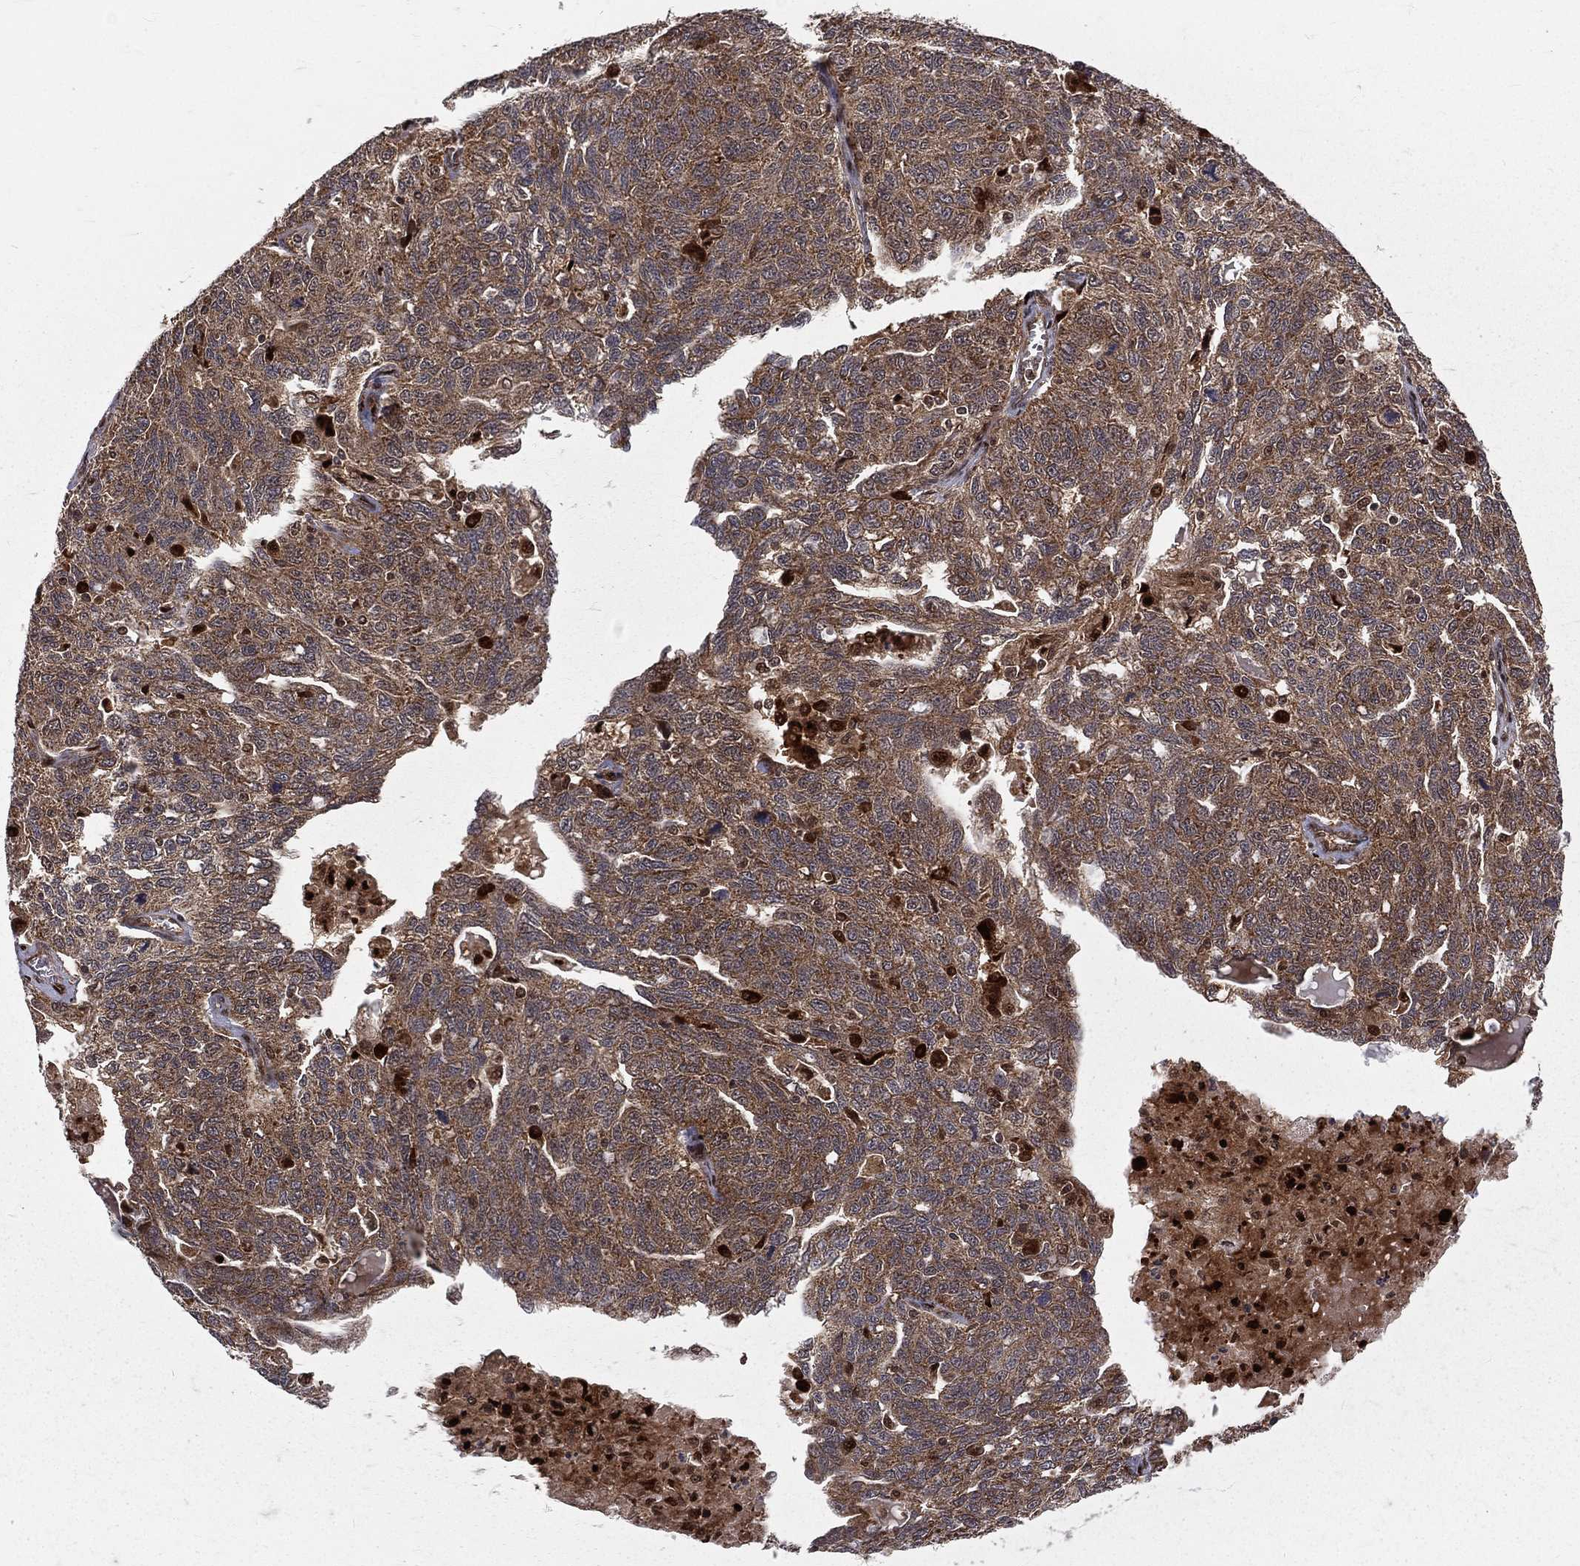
{"staining": {"intensity": "moderate", "quantity": ">75%", "location": "cytoplasmic/membranous"}, "tissue": "ovarian cancer", "cell_type": "Tumor cells", "image_type": "cancer", "snomed": [{"axis": "morphology", "description": "Cystadenocarcinoma, serous, NOS"}, {"axis": "topography", "description": "Ovary"}], "caption": "Brown immunohistochemical staining in ovarian cancer (serous cystadenocarcinoma) shows moderate cytoplasmic/membranous staining in about >75% of tumor cells. (IHC, brightfield microscopy, high magnification).", "gene": "MDM2", "patient": {"sex": "female", "age": 71}}